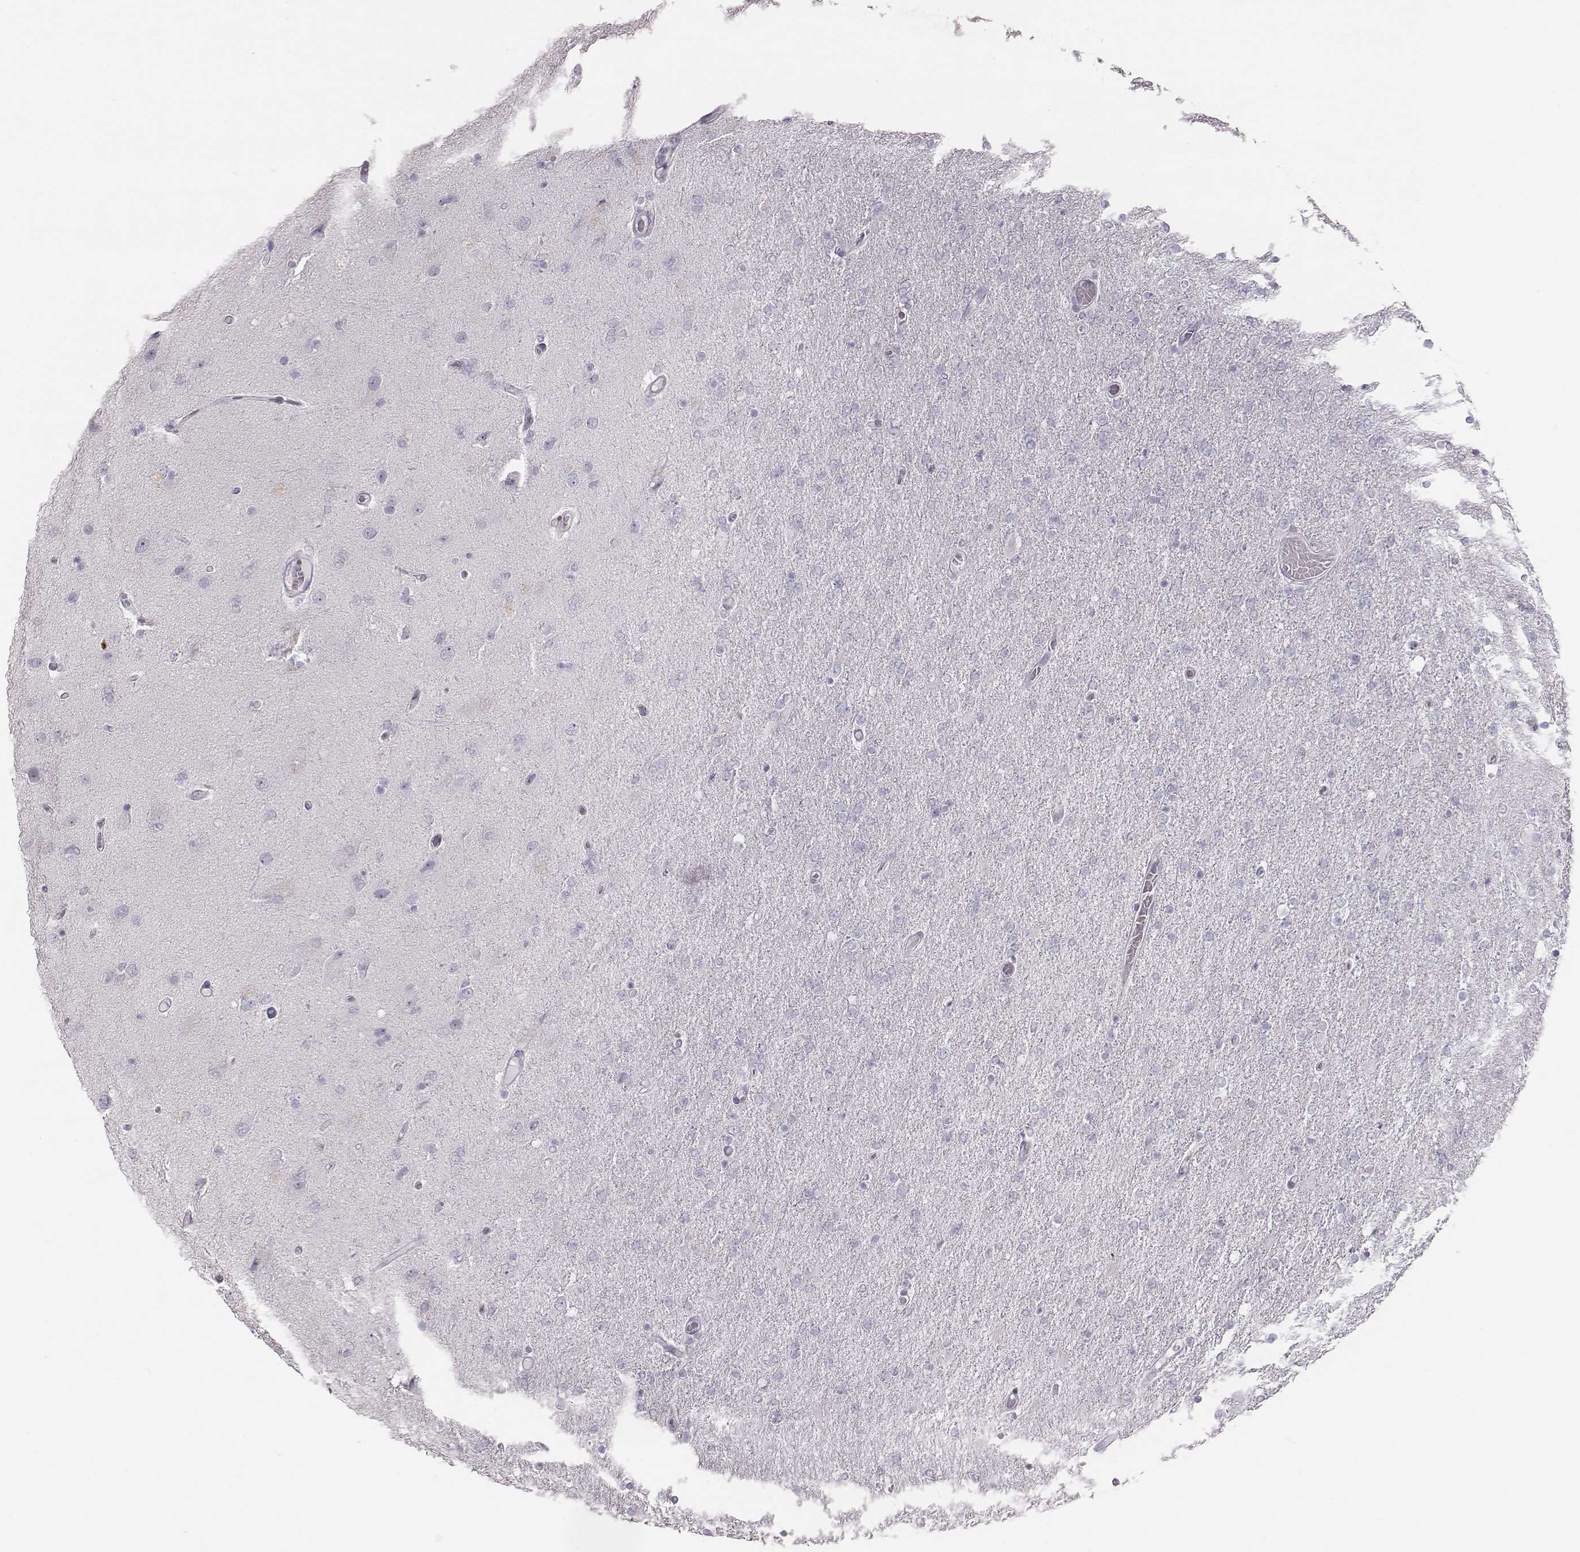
{"staining": {"intensity": "negative", "quantity": "none", "location": "none"}, "tissue": "glioma", "cell_type": "Tumor cells", "image_type": "cancer", "snomed": [{"axis": "morphology", "description": "Glioma, malignant, High grade"}, {"axis": "topography", "description": "Cerebral cortex"}], "caption": "This is a micrograph of immunohistochemistry (IHC) staining of glioma, which shows no expression in tumor cells. (Brightfield microscopy of DAB immunohistochemistry at high magnification).", "gene": "C6orf58", "patient": {"sex": "male", "age": 70}}